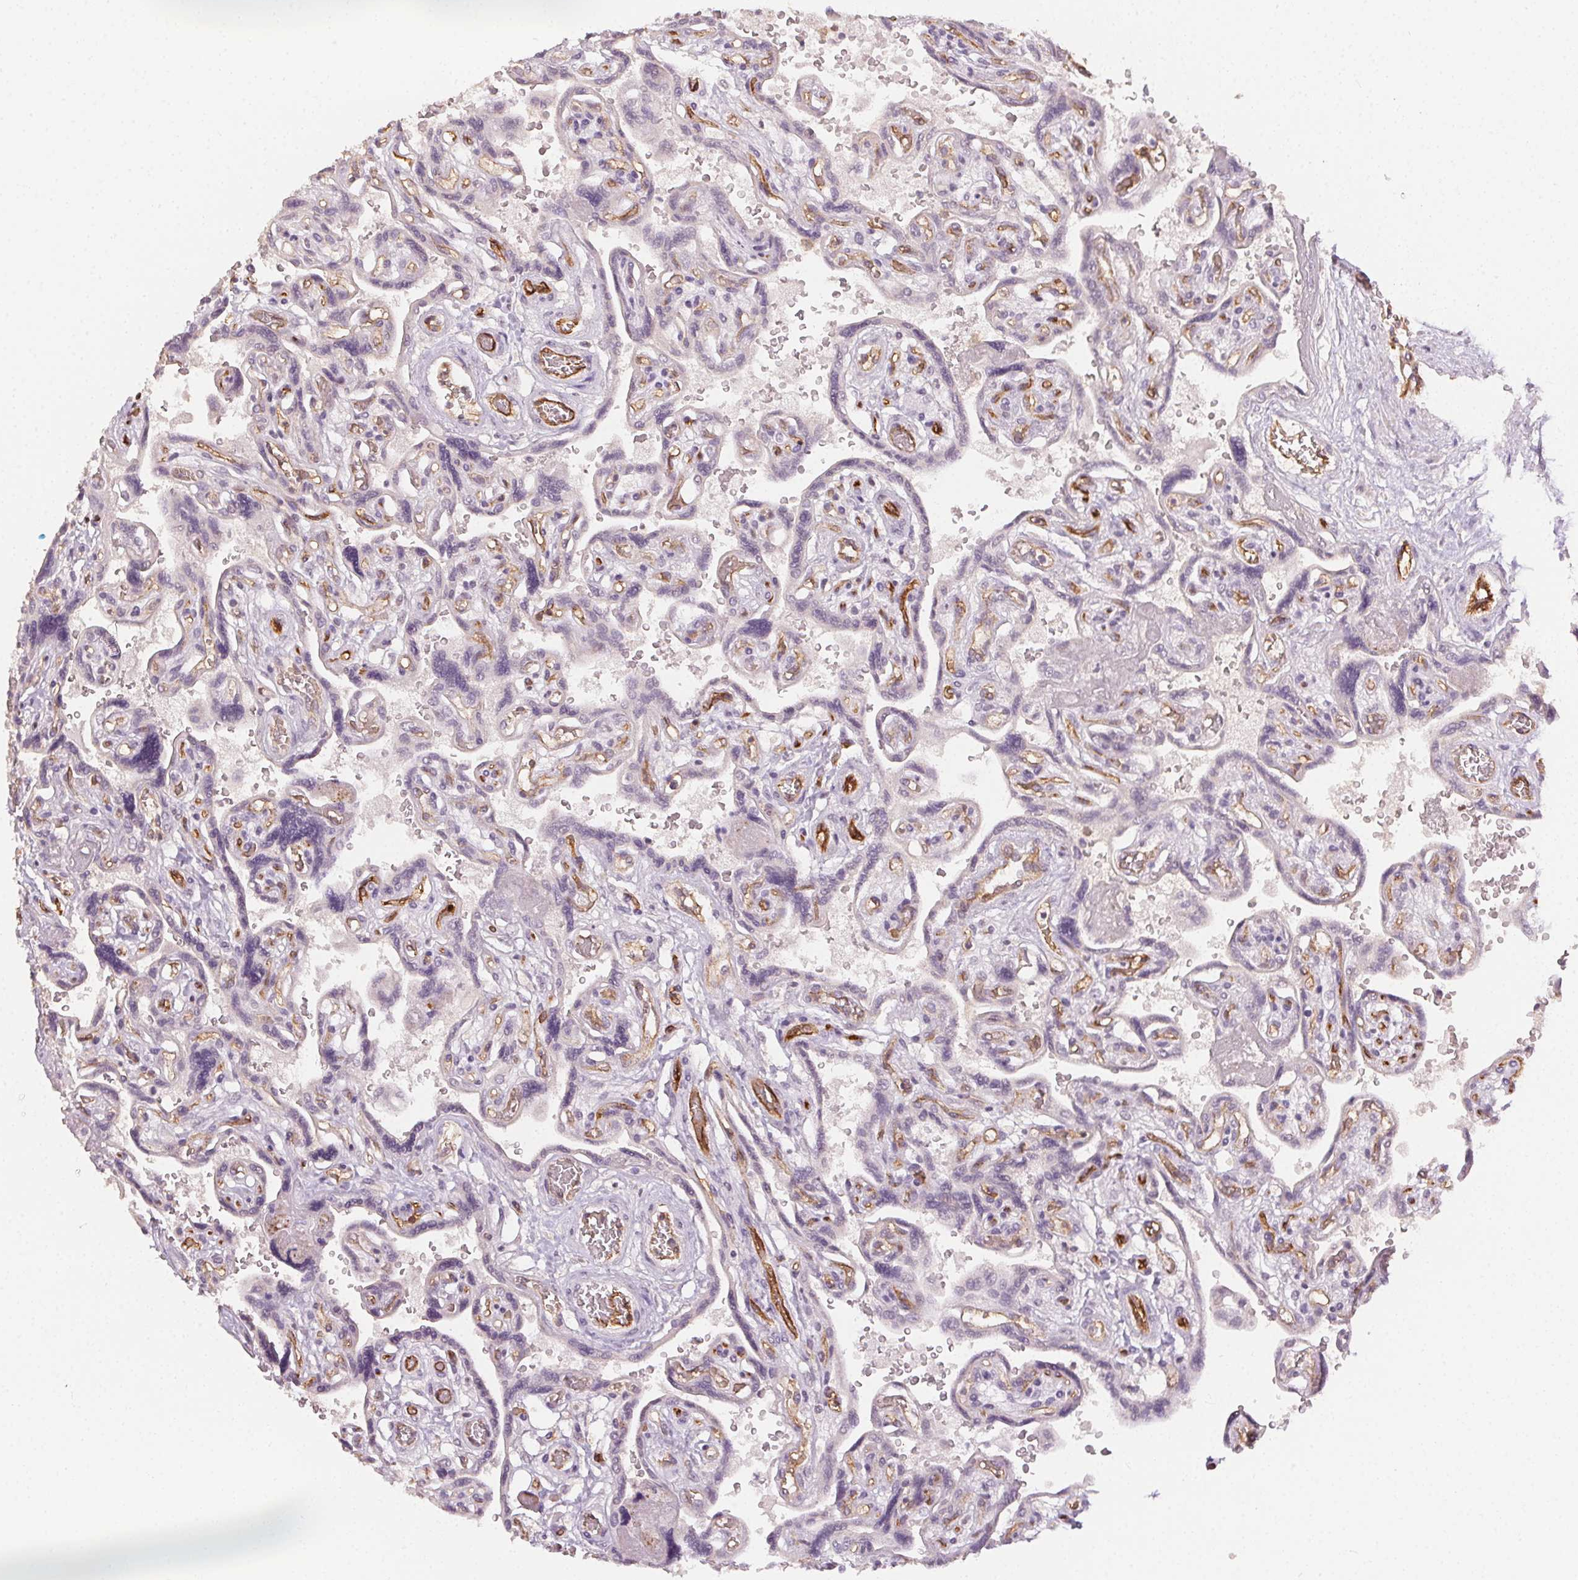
{"staining": {"intensity": "negative", "quantity": "none", "location": "none"}, "tissue": "placenta", "cell_type": "Decidual cells", "image_type": "normal", "snomed": [{"axis": "morphology", "description": "Normal tissue, NOS"}, {"axis": "topography", "description": "Placenta"}], "caption": "The histopathology image reveals no significant positivity in decidual cells of placenta.", "gene": "PODXL", "patient": {"sex": "female", "age": 32}}